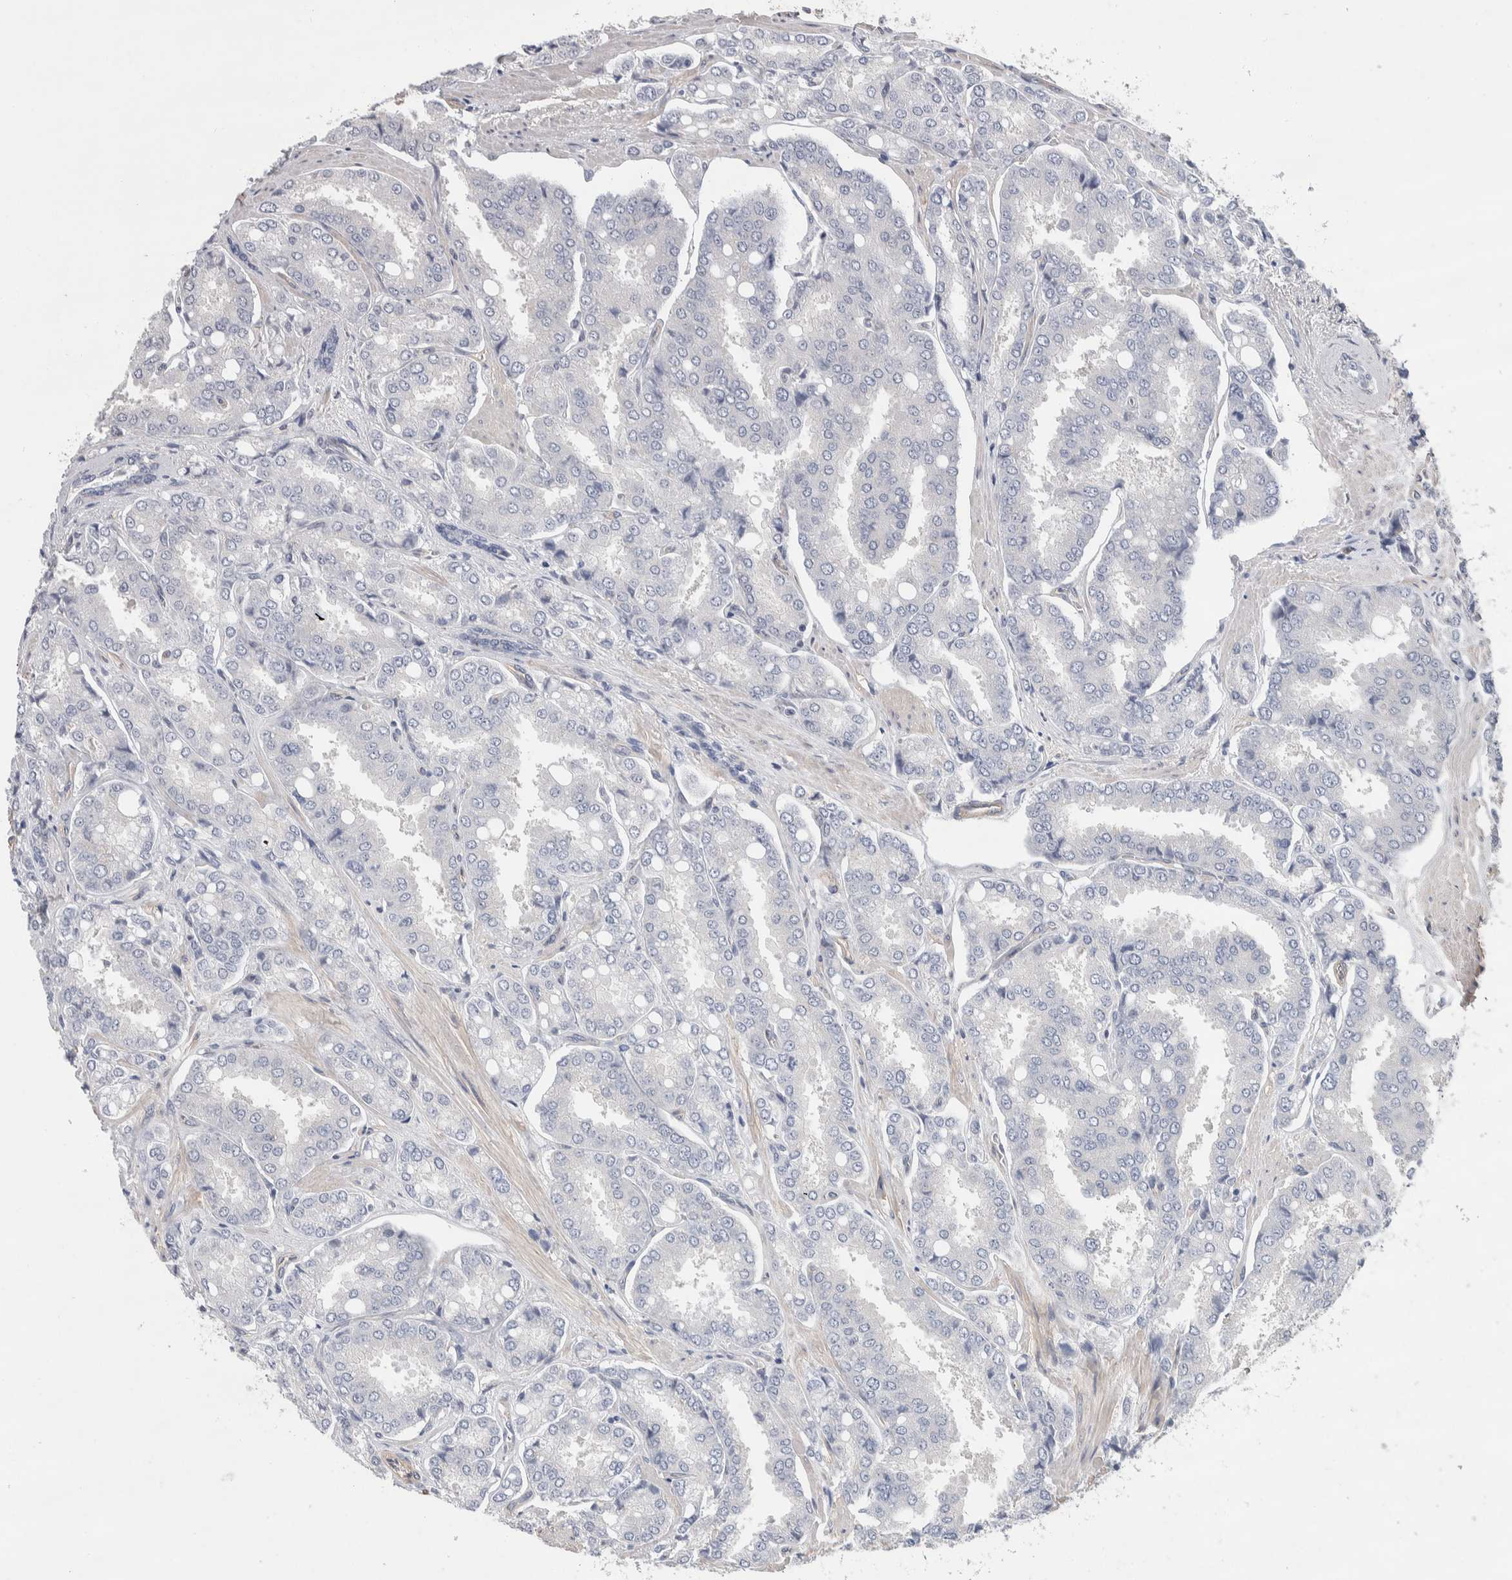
{"staining": {"intensity": "negative", "quantity": "none", "location": "none"}, "tissue": "prostate cancer", "cell_type": "Tumor cells", "image_type": "cancer", "snomed": [{"axis": "morphology", "description": "Adenocarcinoma, High grade"}, {"axis": "topography", "description": "Prostate"}], "caption": "The micrograph shows no significant expression in tumor cells of high-grade adenocarcinoma (prostate). Nuclei are stained in blue.", "gene": "GCNA", "patient": {"sex": "male", "age": 50}}